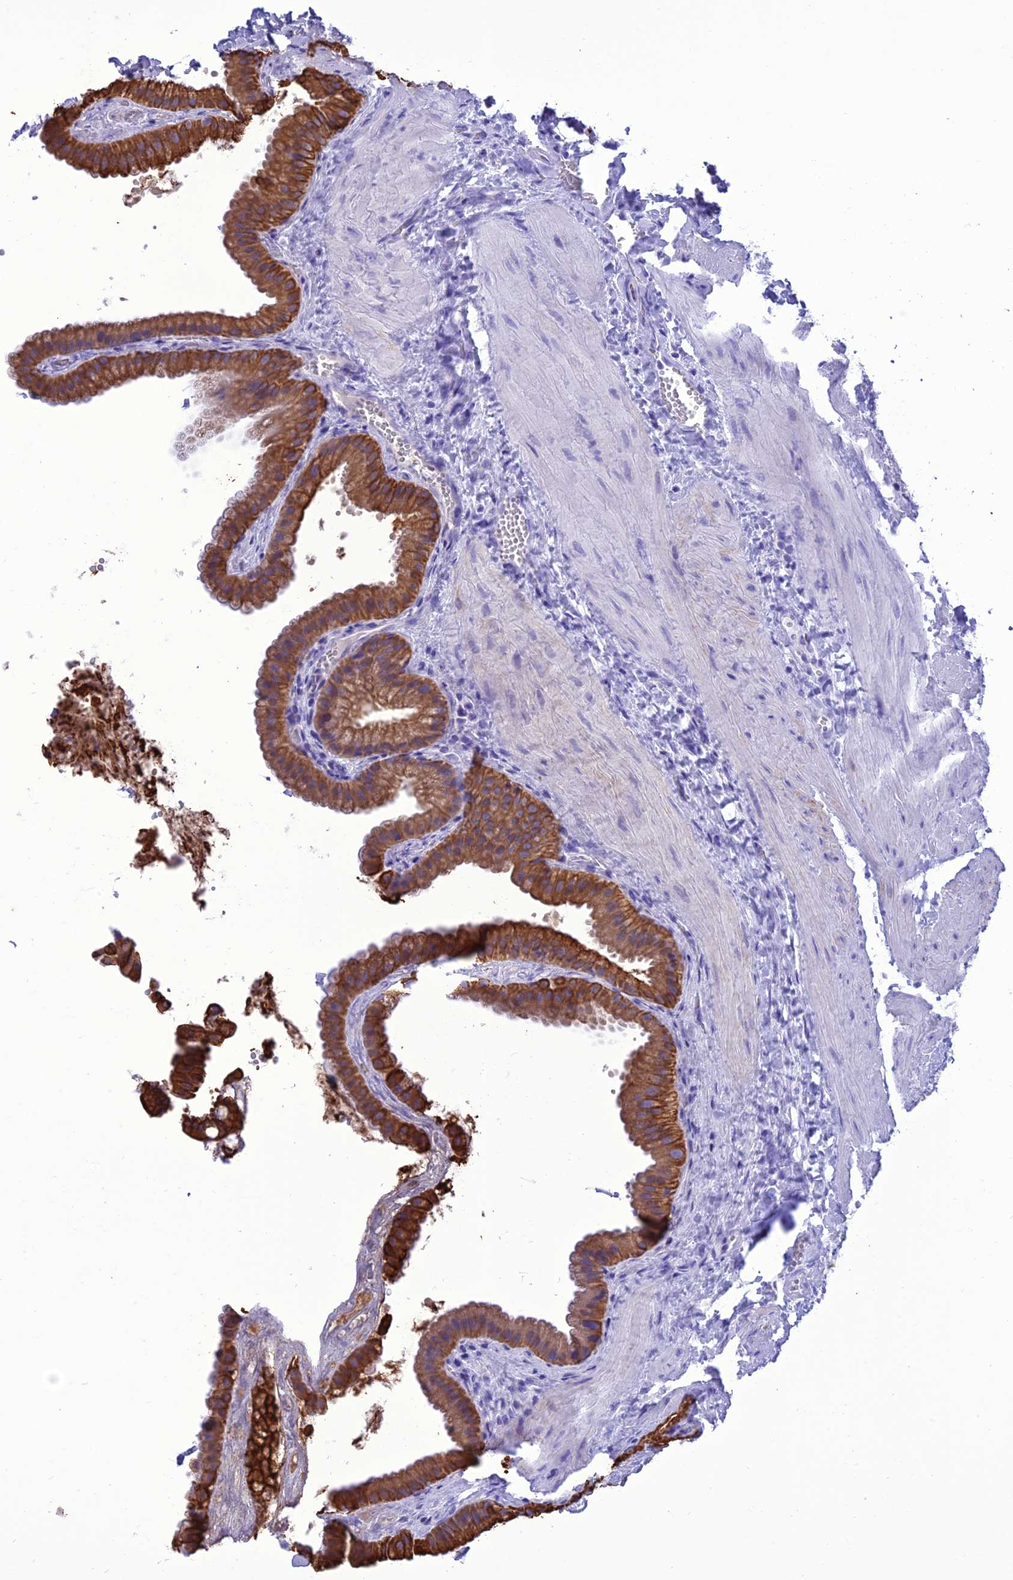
{"staining": {"intensity": "strong", "quantity": ">75%", "location": "cytoplasmic/membranous"}, "tissue": "gallbladder", "cell_type": "Glandular cells", "image_type": "normal", "snomed": [{"axis": "morphology", "description": "Normal tissue, NOS"}, {"axis": "topography", "description": "Gallbladder"}], "caption": "High-magnification brightfield microscopy of benign gallbladder stained with DAB (brown) and counterstained with hematoxylin (blue). glandular cells exhibit strong cytoplasmic/membranous expression is appreciated in approximately>75% of cells.", "gene": "VPS52", "patient": {"sex": "male", "age": 55}}